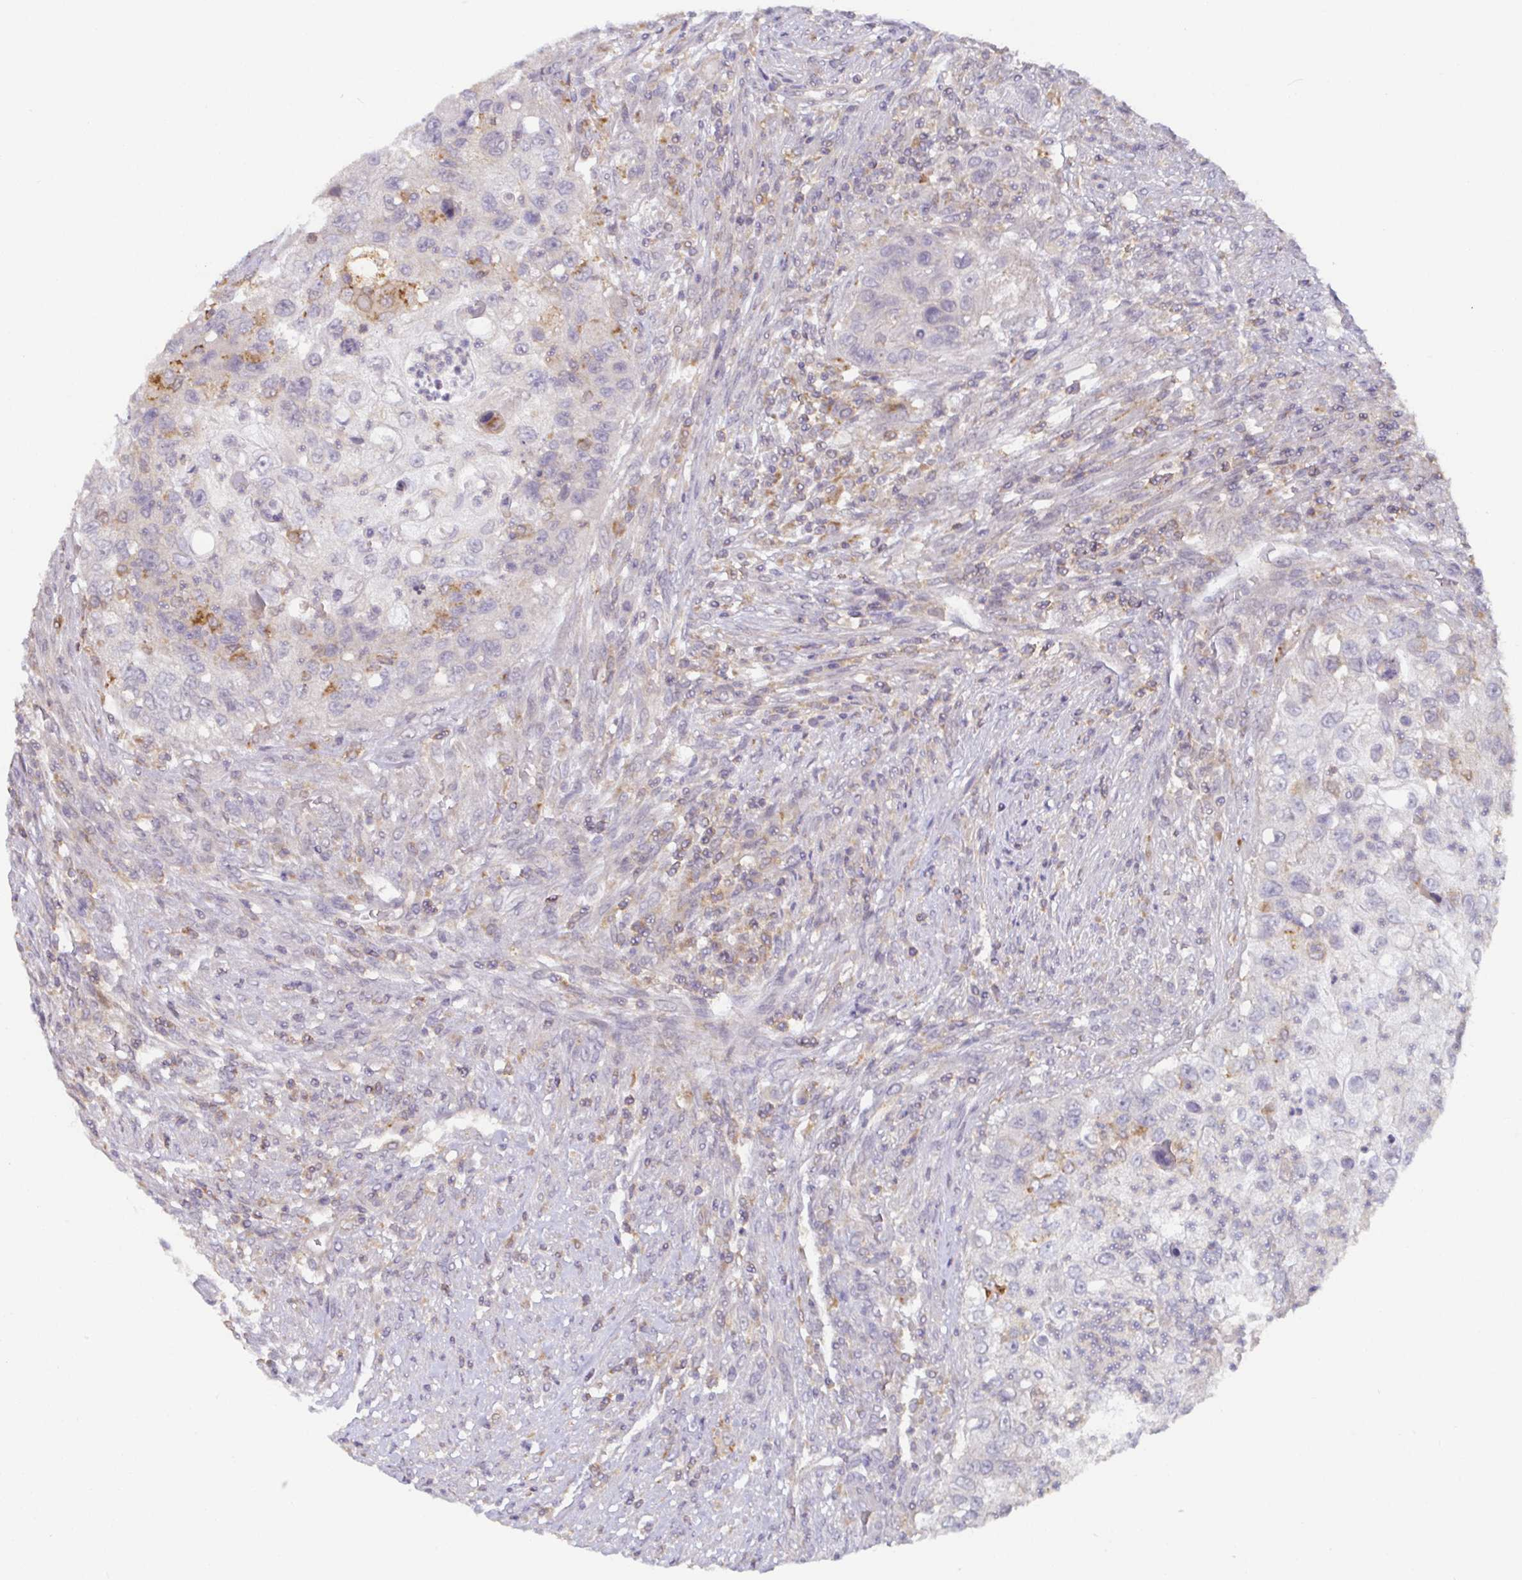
{"staining": {"intensity": "negative", "quantity": "none", "location": "none"}, "tissue": "urothelial cancer", "cell_type": "Tumor cells", "image_type": "cancer", "snomed": [{"axis": "morphology", "description": "Urothelial carcinoma, High grade"}, {"axis": "topography", "description": "Urinary bladder"}], "caption": "This is an immunohistochemistry (IHC) histopathology image of human urothelial cancer. There is no positivity in tumor cells.", "gene": "CDH18", "patient": {"sex": "female", "age": 60}}